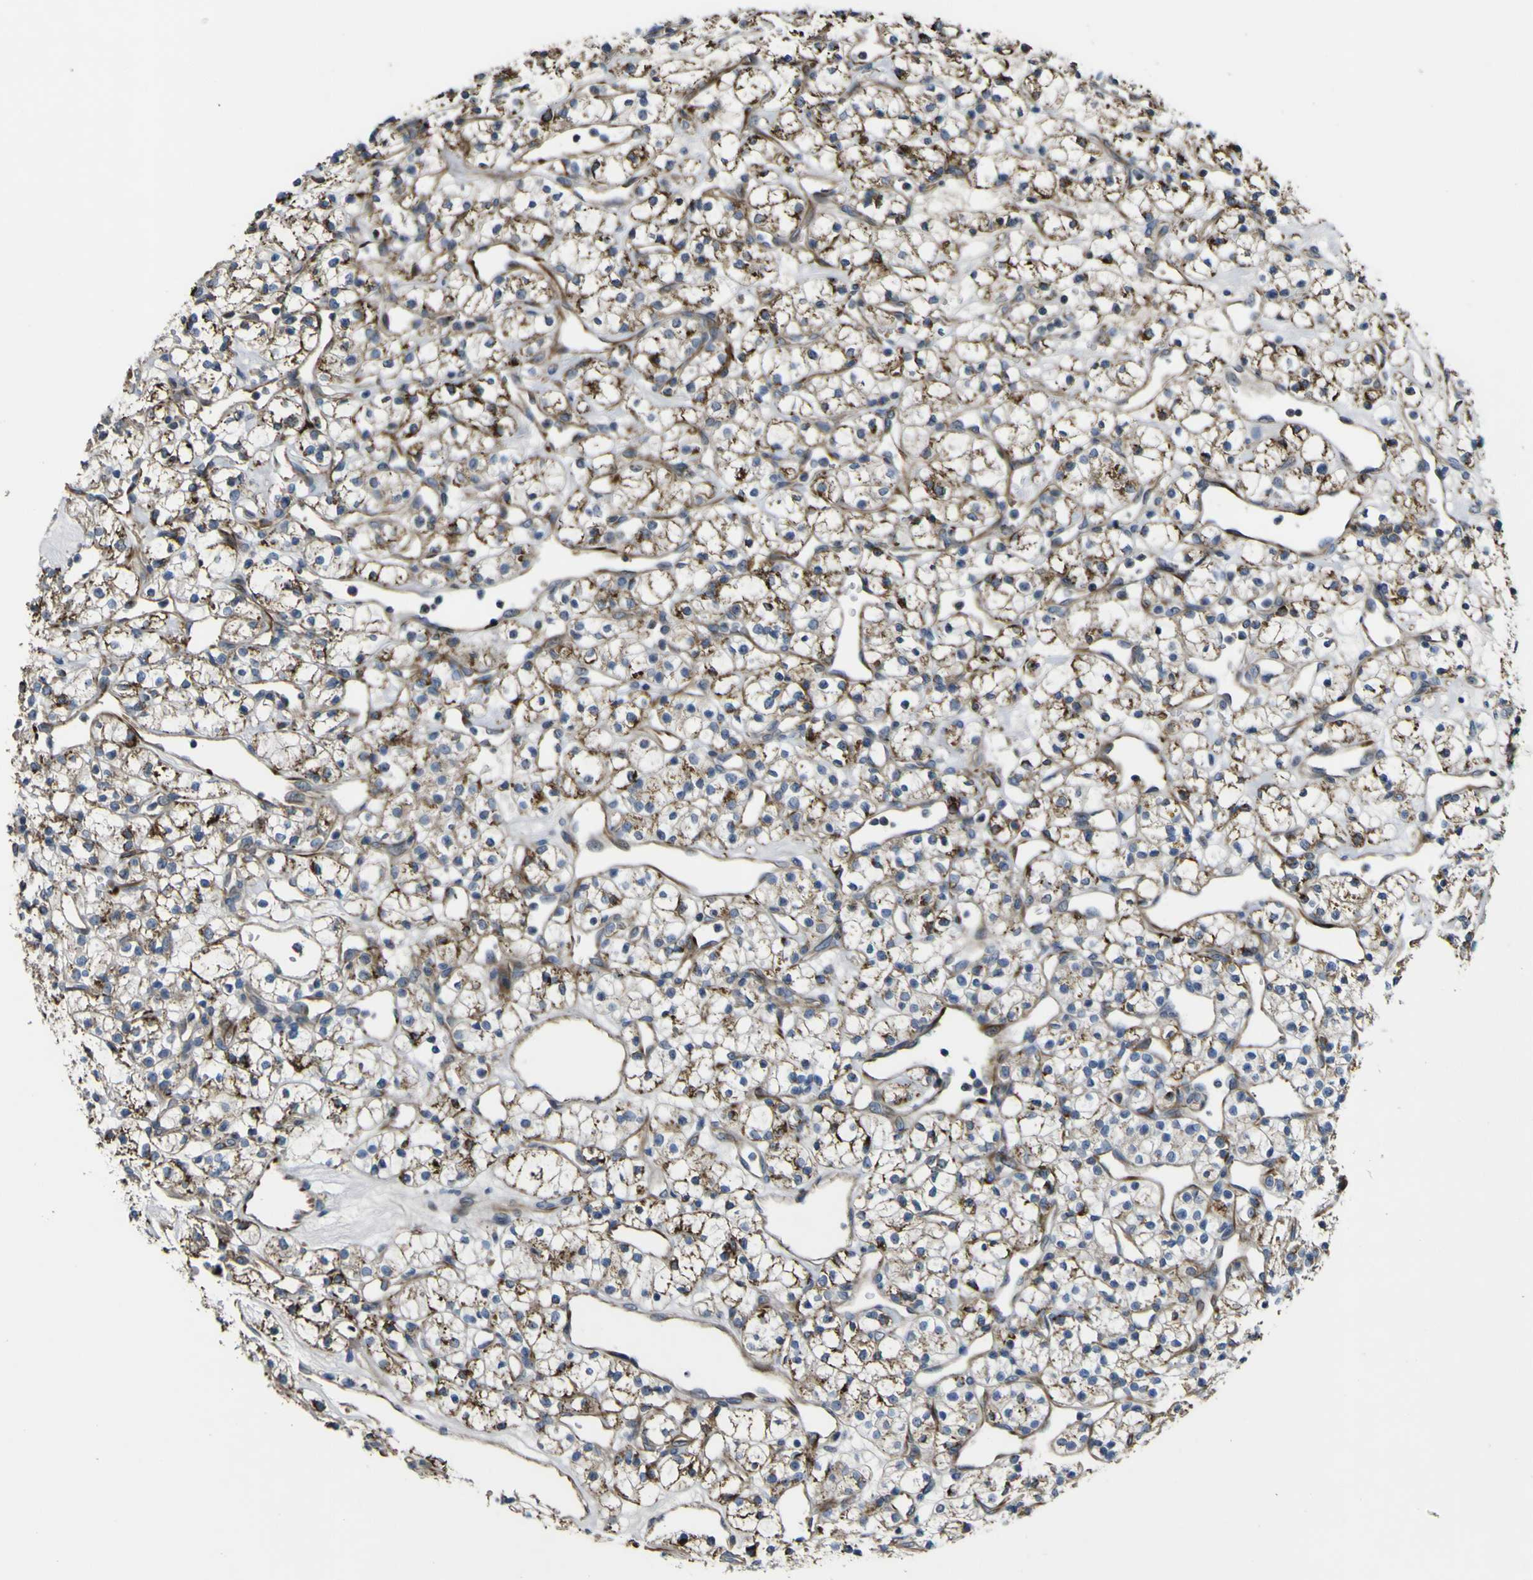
{"staining": {"intensity": "moderate", "quantity": ">75%", "location": "cytoplasmic/membranous"}, "tissue": "renal cancer", "cell_type": "Tumor cells", "image_type": "cancer", "snomed": [{"axis": "morphology", "description": "Adenocarcinoma, NOS"}, {"axis": "topography", "description": "Kidney"}], "caption": "Immunohistochemistry of renal cancer (adenocarcinoma) exhibits medium levels of moderate cytoplasmic/membranous positivity in about >75% of tumor cells. (DAB (3,3'-diaminobenzidine) IHC with brightfield microscopy, high magnification).", "gene": "GPLD1", "patient": {"sex": "female", "age": 60}}